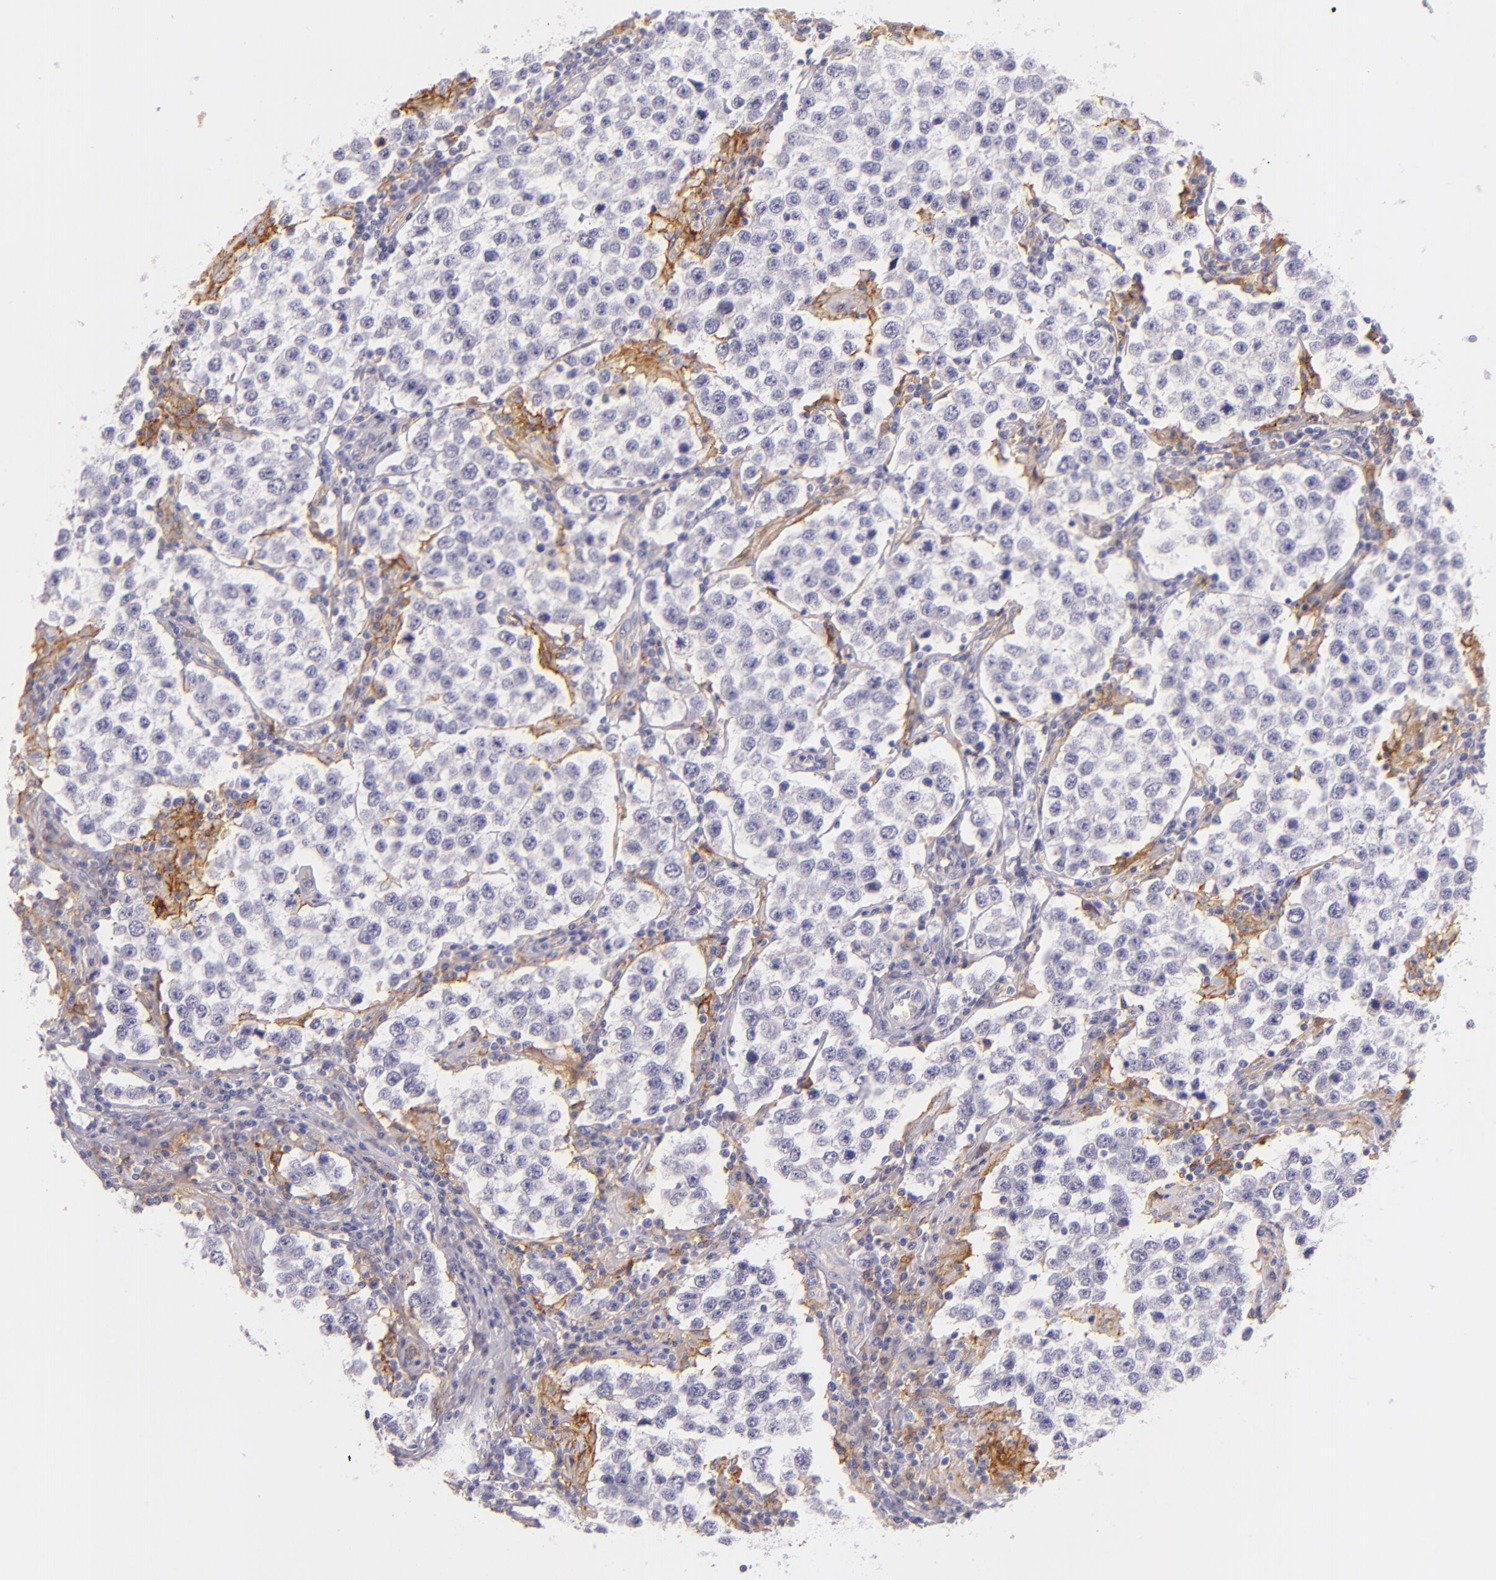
{"staining": {"intensity": "negative", "quantity": "none", "location": "none"}, "tissue": "testis cancer", "cell_type": "Tumor cells", "image_type": "cancer", "snomed": [{"axis": "morphology", "description": "Seminoma, NOS"}, {"axis": "topography", "description": "Testis"}], "caption": "A high-resolution image shows IHC staining of testis cancer (seminoma), which reveals no significant positivity in tumor cells.", "gene": "ICAM1", "patient": {"sex": "male", "age": 36}}